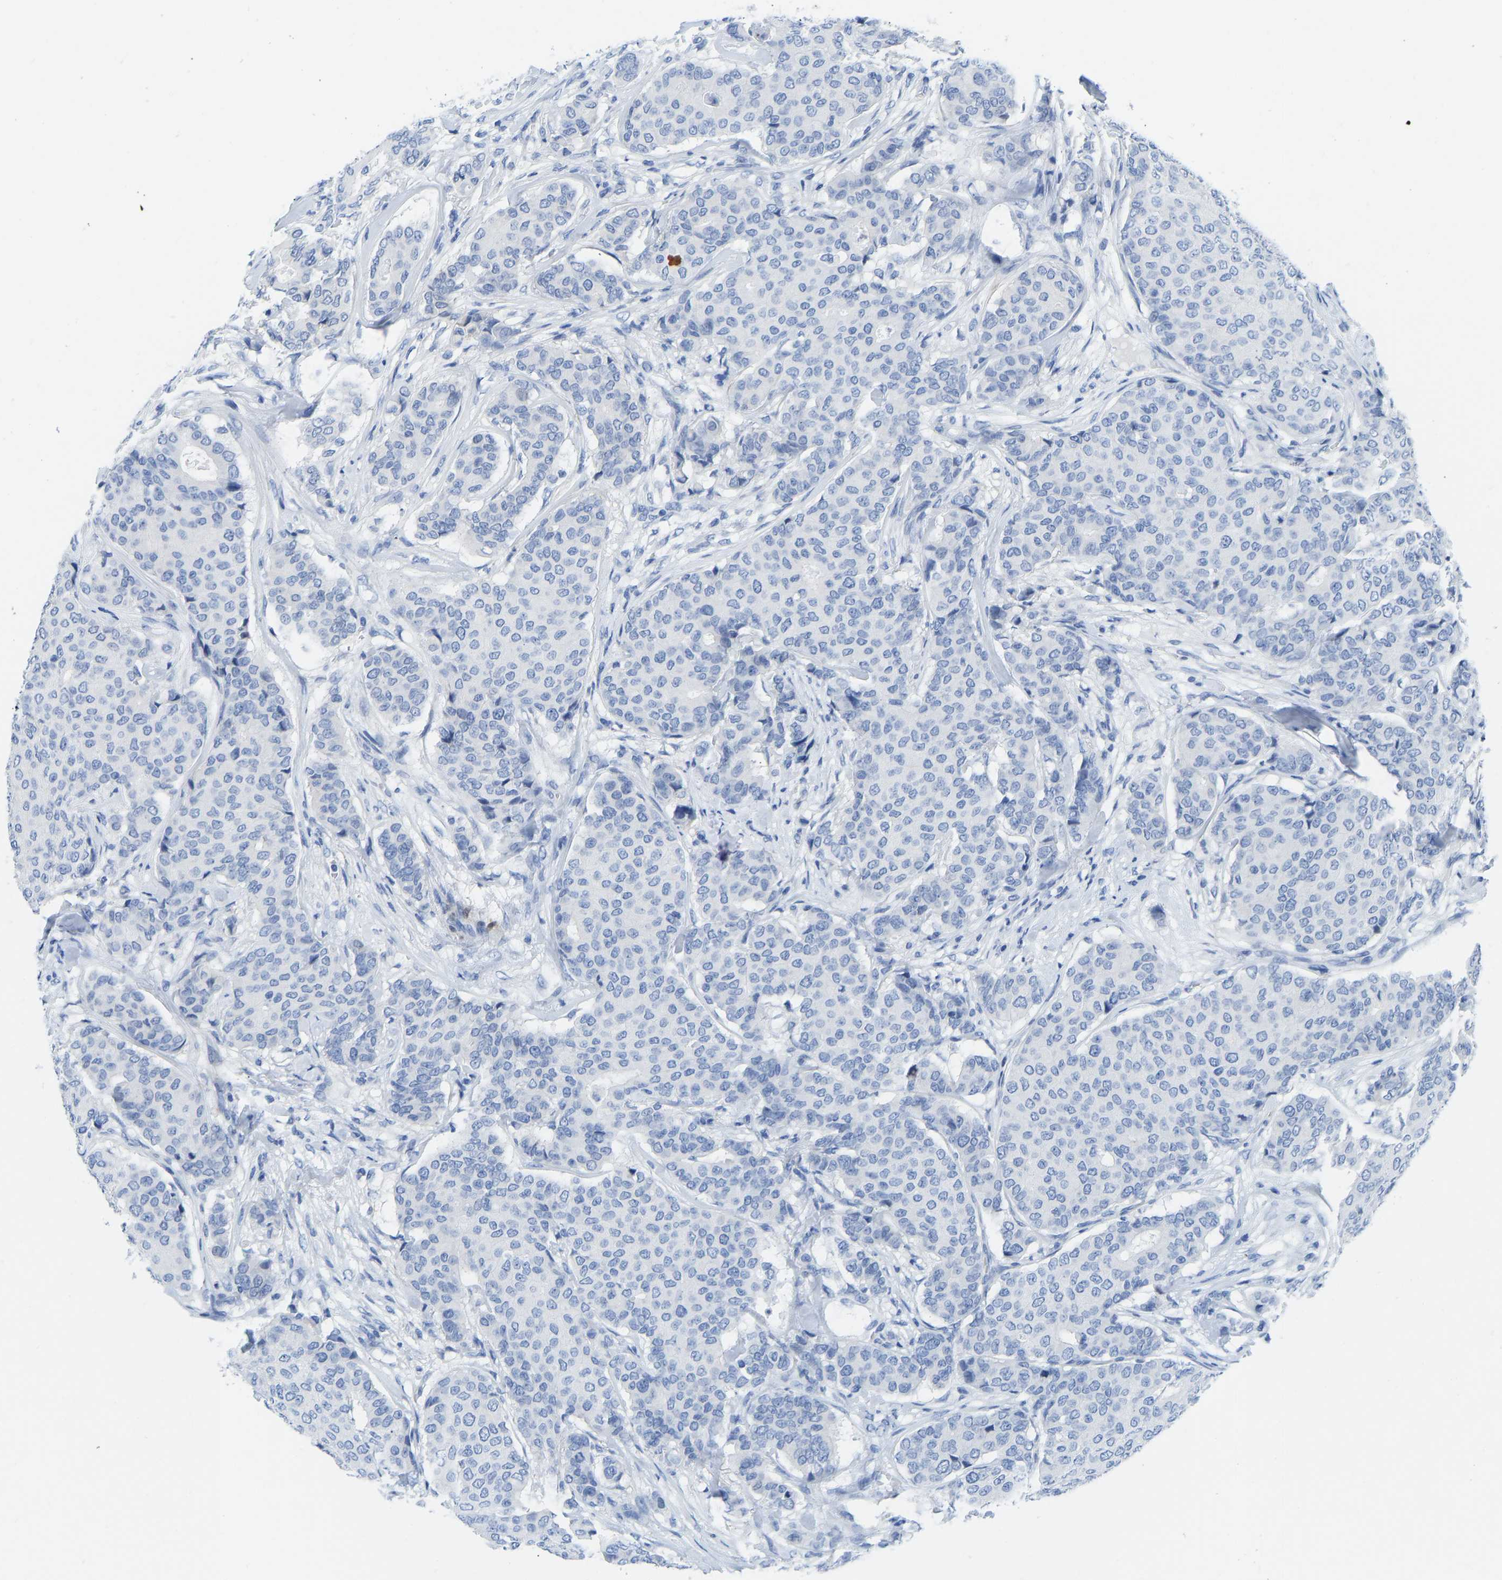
{"staining": {"intensity": "negative", "quantity": "none", "location": "none"}, "tissue": "breast cancer", "cell_type": "Tumor cells", "image_type": "cancer", "snomed": [{"axis": "morphology", "description": "Duct carcinoma"}, {"axis": "topography", "description": "Breast"}], "caption": "Immunohistochemistry photomicrograph of neoplastic tissue: infiltrating ductal carcinoma (breast) stained with DAB exhibits no significant protein staining in tumor cells.", "gene": "NKAIN3", "patient": {"sex": "female", "age": 75}}